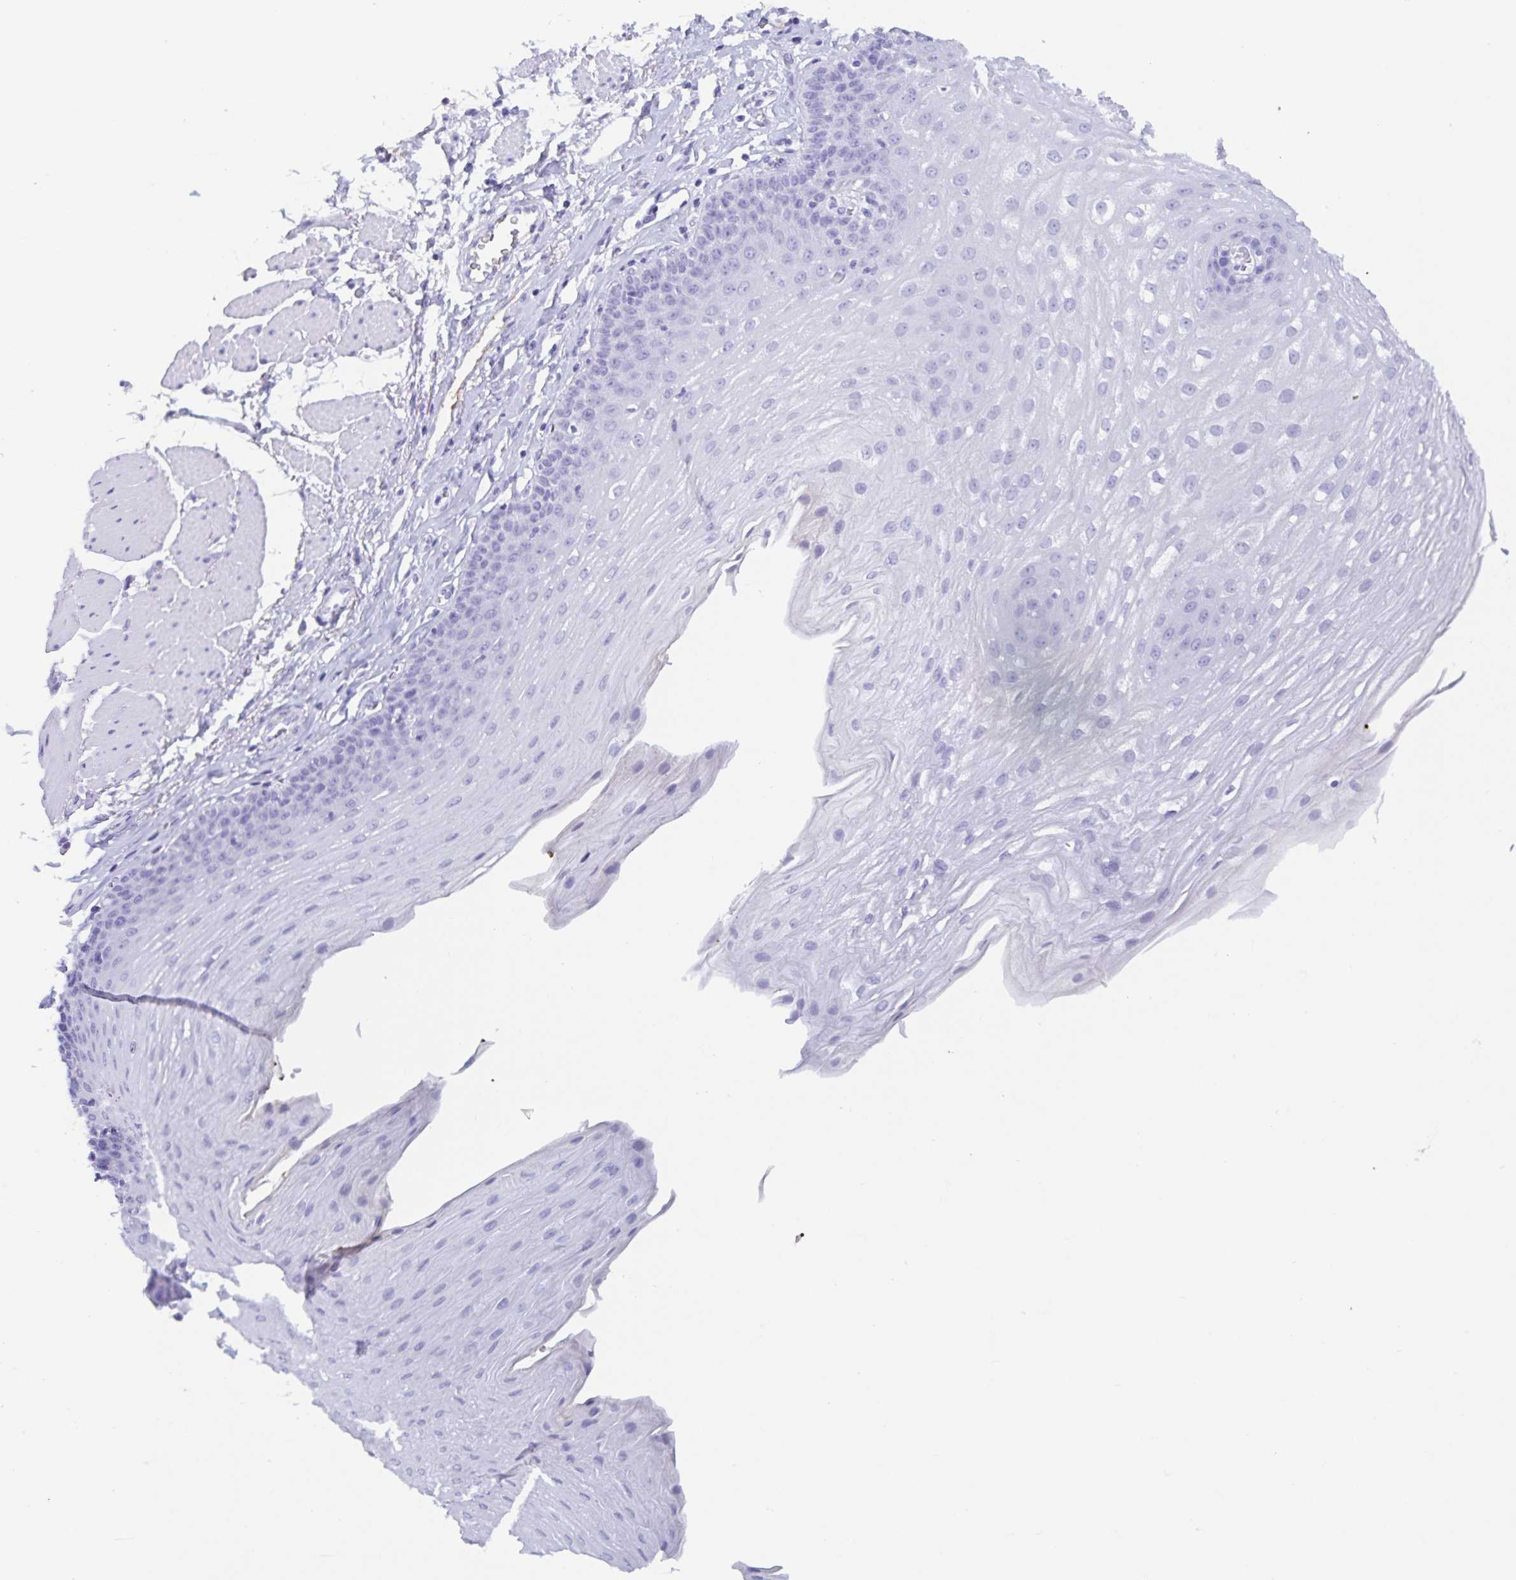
{"staining": {"intensity": "negative", "quantity": "none", "location": "none"}, "tissue": "esophagus", "cell_type": "Squamous epithelial cells", "image_type": "normal", "snomed": [{"axis": "morphology", "description": "Normal tissue, NOS"}, {"axis": "topography", "description": "Esophagus"}], "caption": "The histopathology image displays no significant staining in squamous epithelial cells of esophagus. Brightfield microscopy of IHC stained with DAB (3,3'-diaminobenzidine) (brown) and hematoxylin (blue), captured at high magnification.", "gene": "GKN1", "patient": {"sex": "female", "age": 81}}